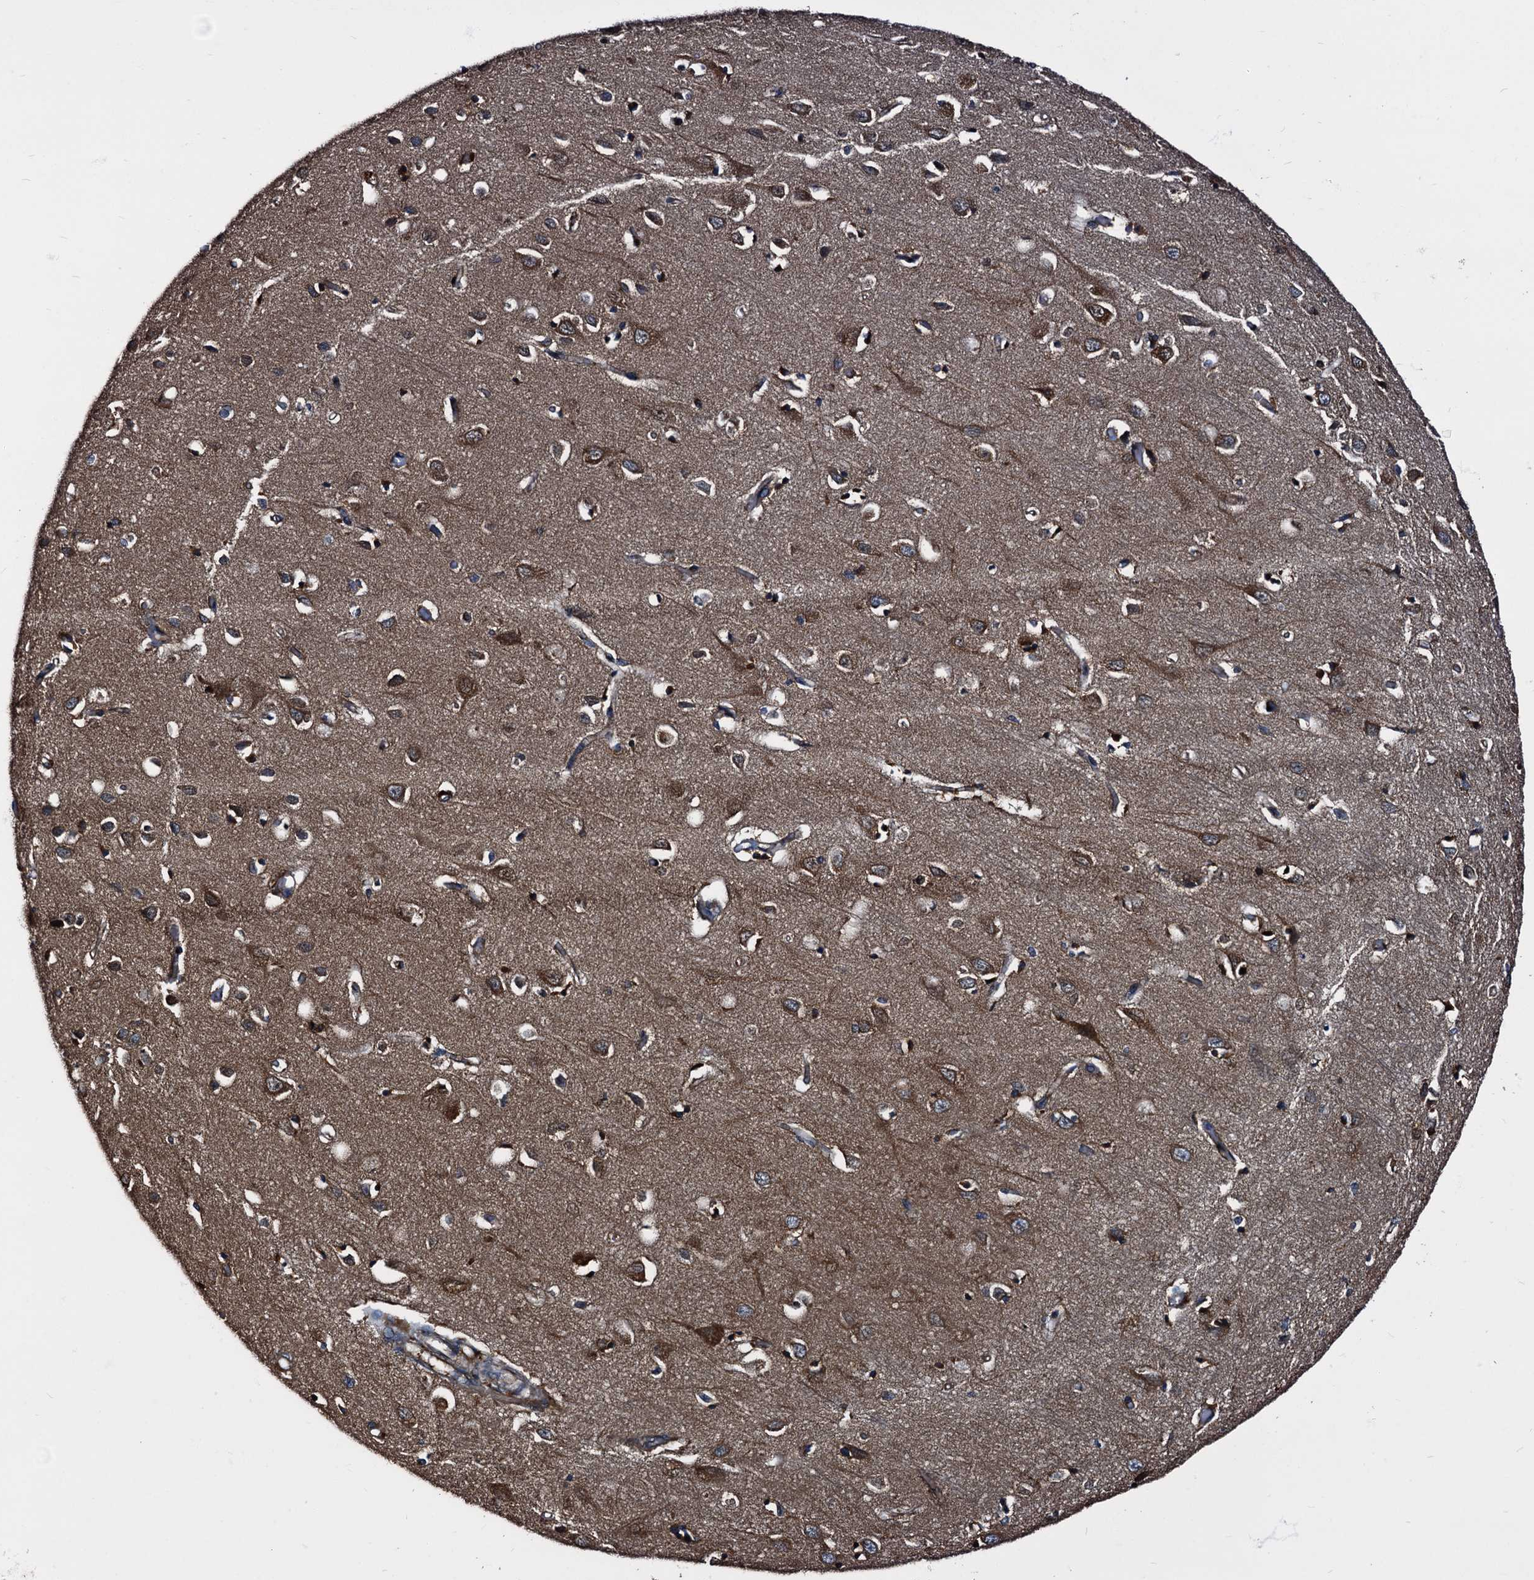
{"staining": {"intensity": "negative", "quantity": "none", "location": "none"}, "tissue": "cerebral cortex", "cell_type": "Endothelial cells", "image_type": "normal", "snomed": [{"axis": "morphology", "description": "Normal tissue, NOS"}, {"axis": "topography", "description": "Cerebral cortex"}], "caption": "This image is of normal cerebral cortex stained with IHC to label a protein in brown with the nuclei are counter-stained blue. There is no expression in endothelial cells. Nuclei are stained in blue.", "gene": "PEX5", "patient": {"sex": "female", "age": 64}}